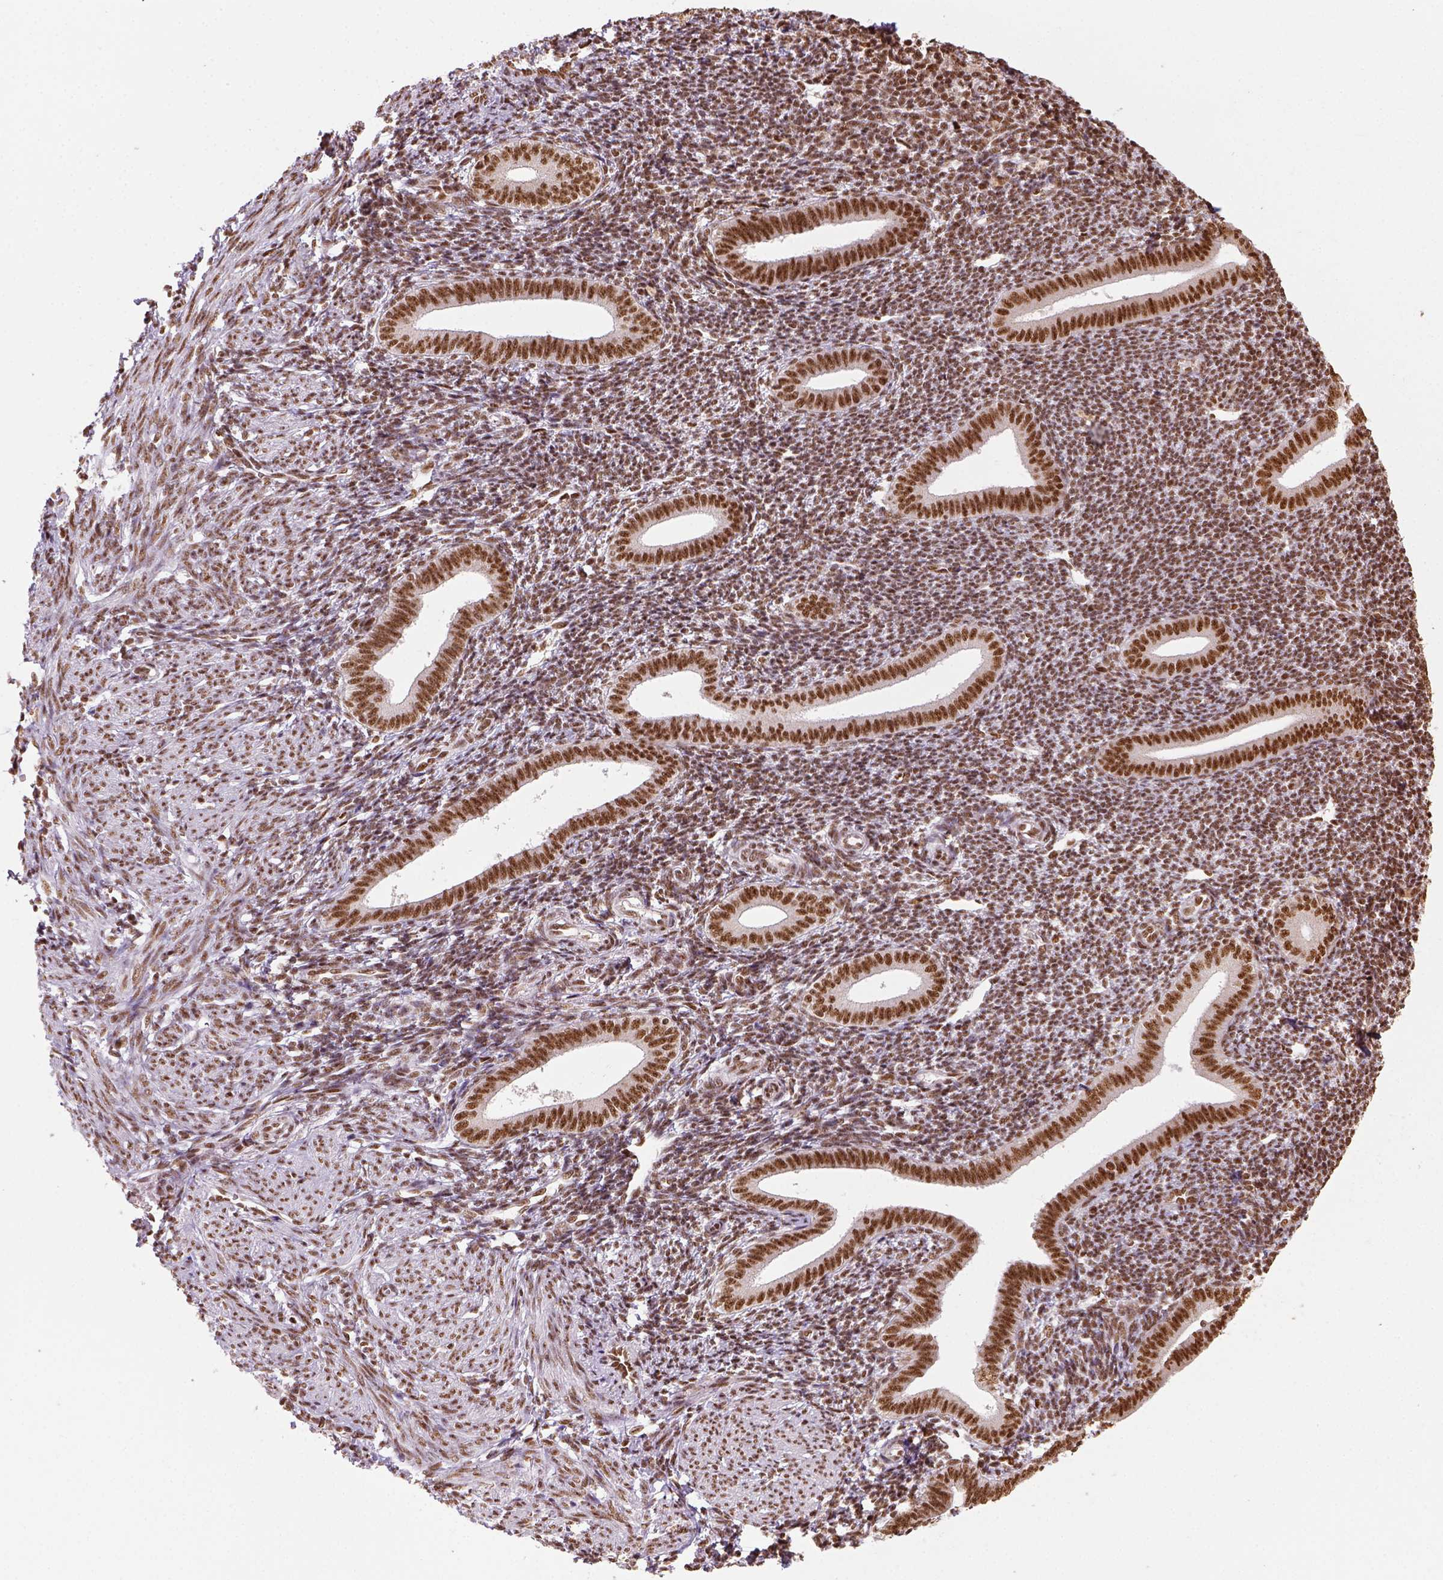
{"staining": {"intensity": "moderate", "quantity": ">75%", "location": "nuclear"}, "tissue": "endometrium", "cell_type": "Cells in endometrial stroma", "image_type": "normal", "snomed": [{"axis": "morphology", "description": "Normal tissue, NOS"}, {"axis": "topography", "description": "Endometrium"}], "caption": "Moderate nuclear expression is identified in about >75% of cells in endometrial stroma in unremarkable endometrium.", "gene": "CCAR1", "patient": {"sex": "female", "age": 25}}